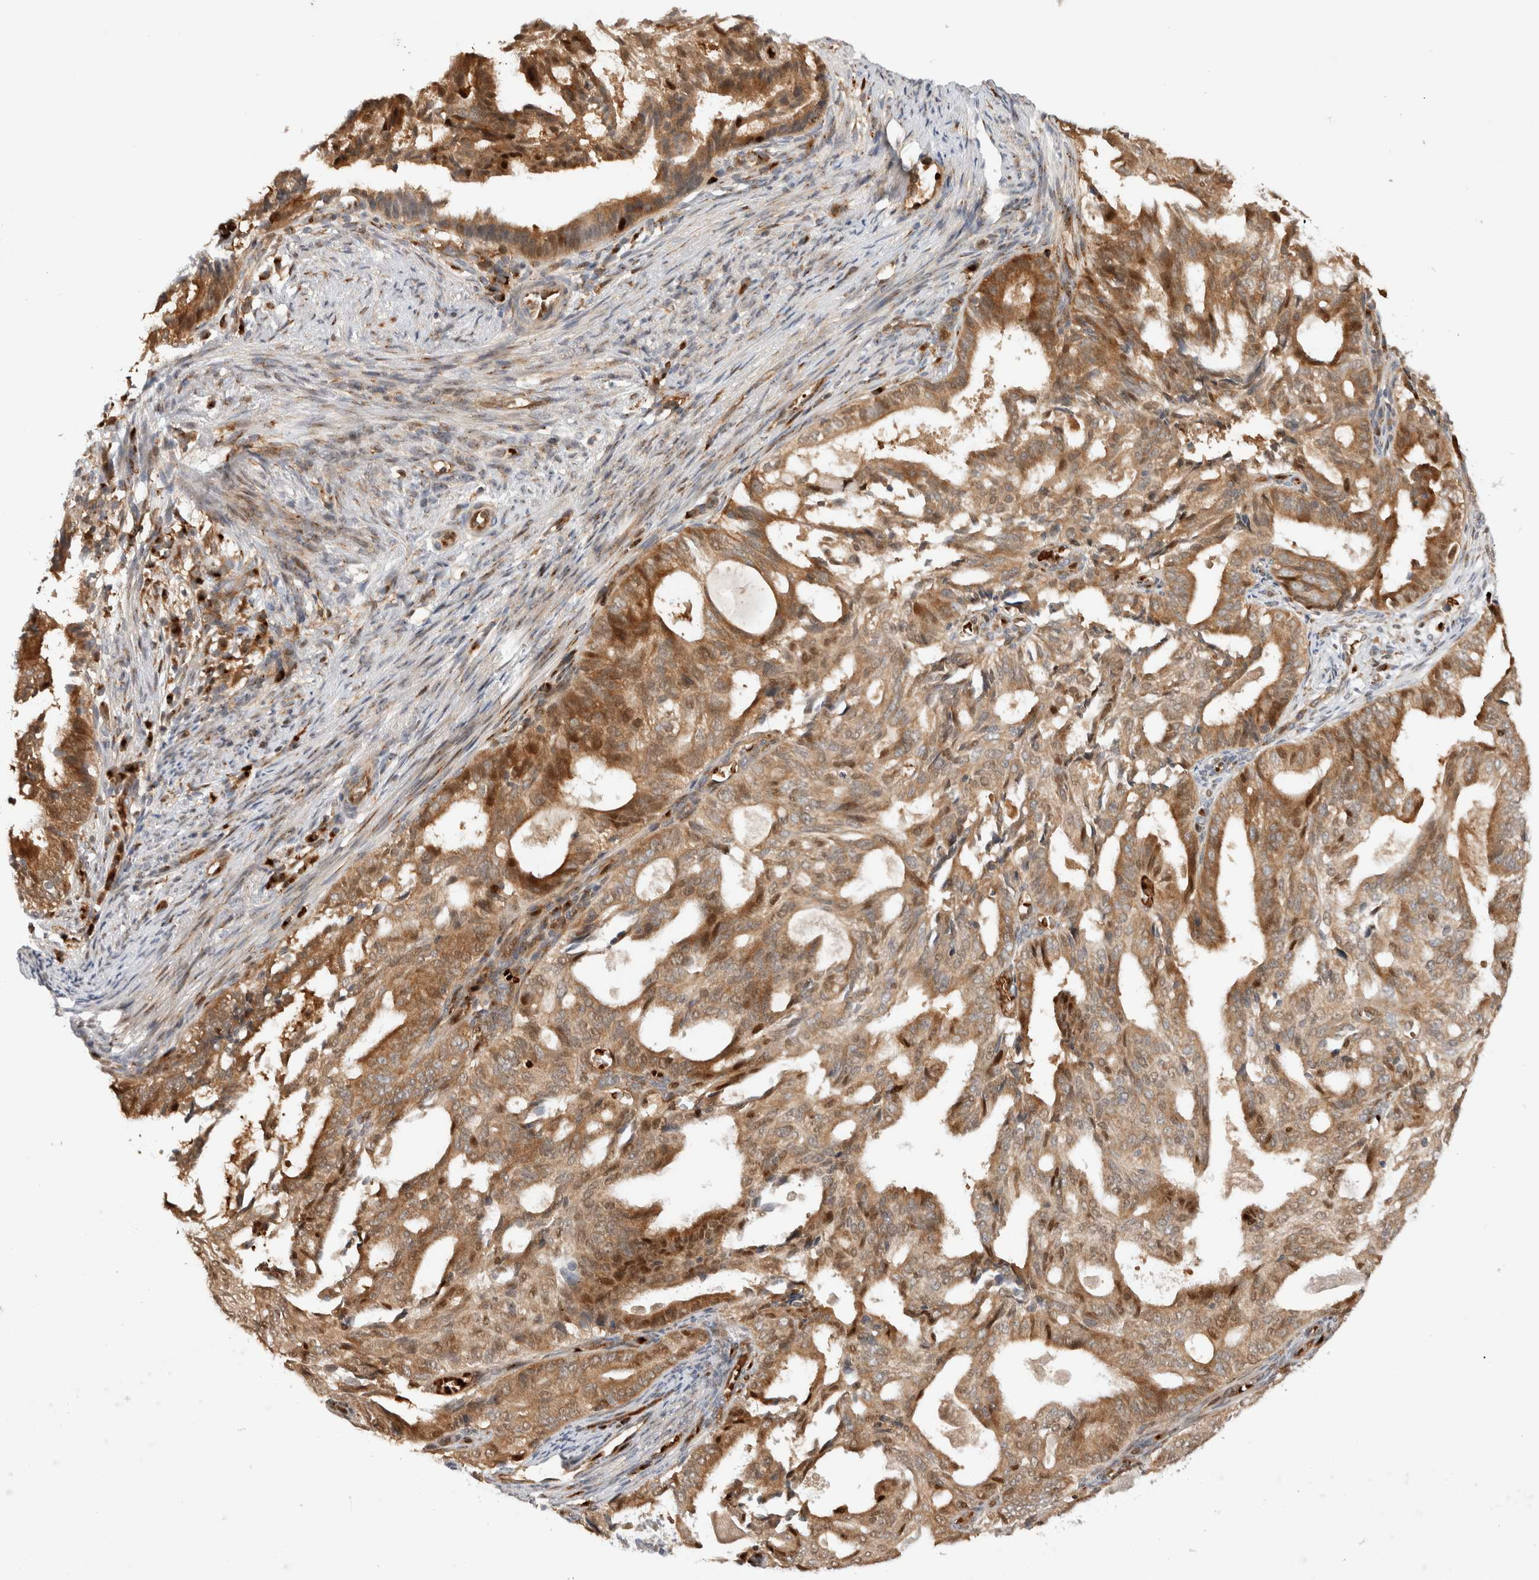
{"staining": {"intensity": "moderate", "quantity": ">75%", "location": "cytoplasmic/membranous,nuclear"}, "tissue": "endometrial cancer", "cell_type": "Tumor cells", "image_type": "cancer", "snomed": [{"axis": "morphology", "description": "Adenocarcinoma, NOS"}, {"axis": "topography", "description": "Endometrium"}], "caption": "The photomicrograph displays immunohistochemical staining of endometrial adenocarcinoma. There is moderate cytoplasmic/membranous and nuclear staining is appreciated in approximately >75% of tumor cells. (DAB (3,3'-diaminobenzidine) = brown stain, brightfield microscopy at high magnification).", "gene": "OTUD6B", "patient": {"sex": "female", "age": 58}}